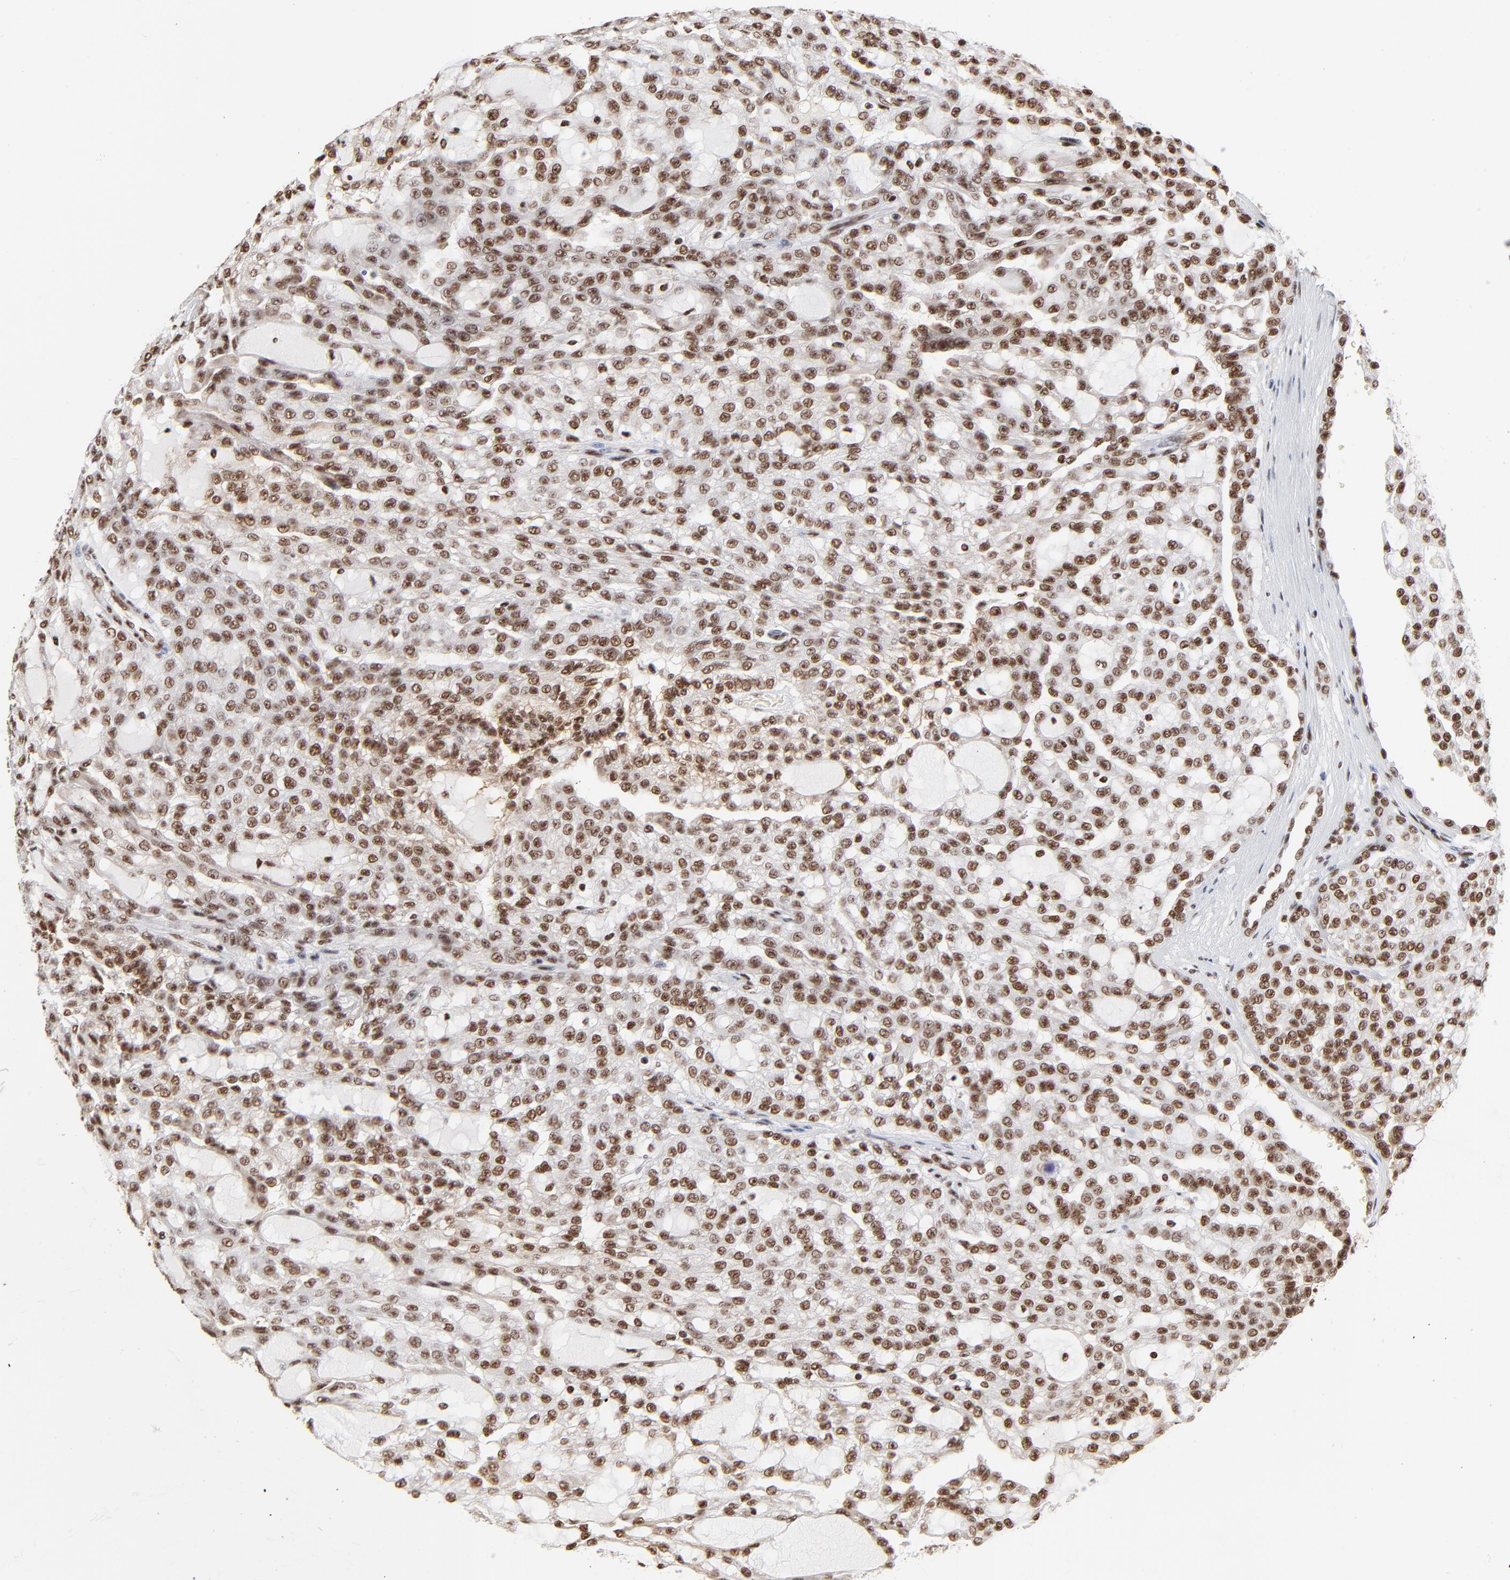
{"staining": {"intensity": "strong", "quantity": ">75%", "location": "nuclear"}, "tissue": "renal cancer", "cell_type": "Tumor cells", "image_type": "cancer", "snomed": [{"axis": "morphology", "description": "Adenocarcinoma, NOS"}, {"axis": "topography", "description": "Kidney"}], "caption": "Human renal cancer (adenocarcinoma) stained with a protein marker displays strong staining in tumor cells.", "gene": "CREB1", "patient": {"sex": "male", "age": 63}}